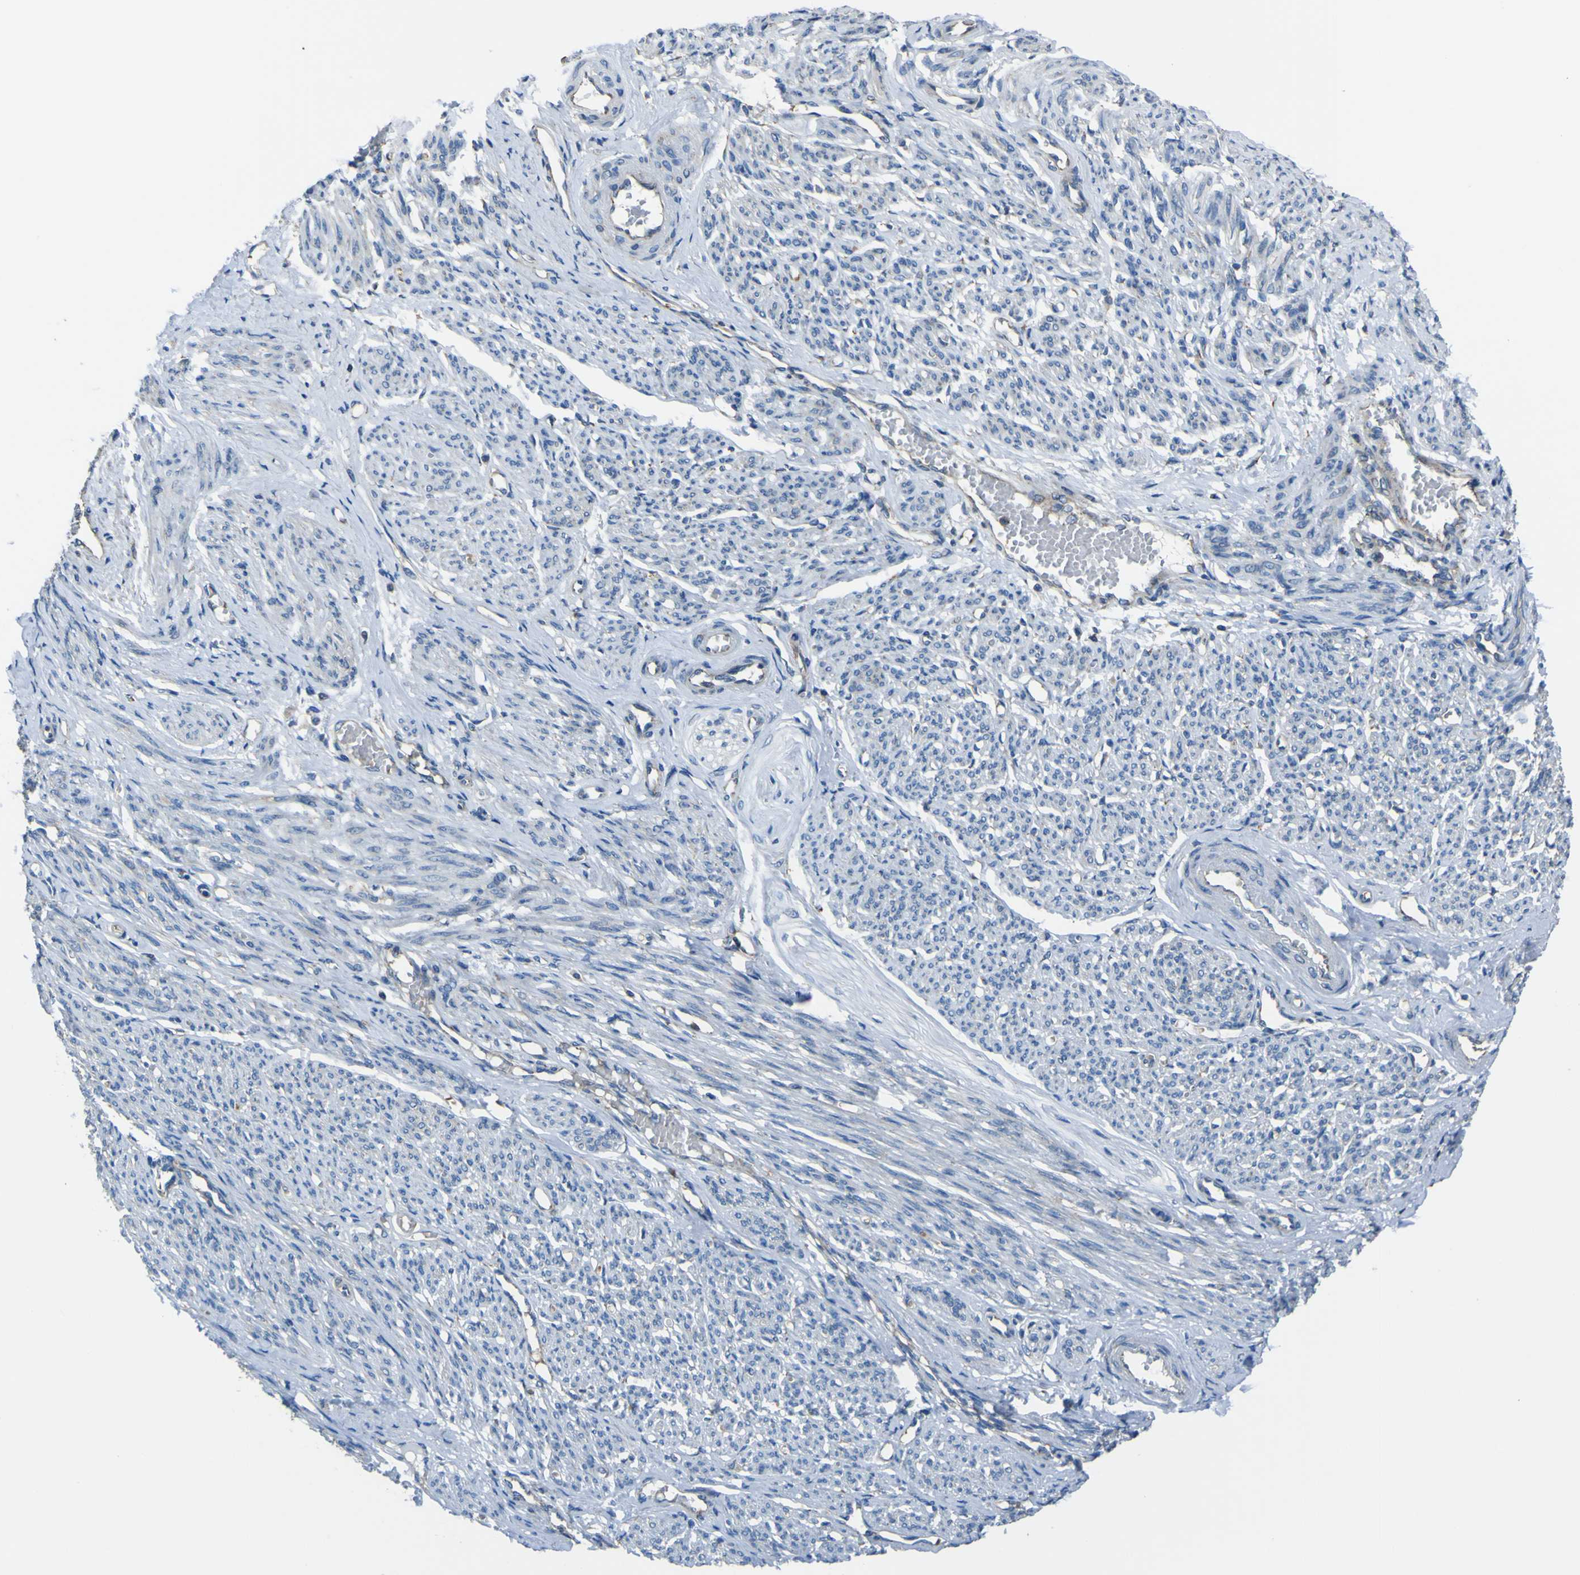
{"staining": {"intensity": "negative", "quantity": "none", "location": "none"}, "tissue": "smooth muscle", "cell_type": "Smooth muscle cells", "image_type": "normal", "snomed": [{"axis": "morphology", "description": "Normal tissue, NOS"}, {"axis": "topography", "description": "Smooth muscle"}], "caption": "Image shows no protein staining in smooth muscle cells of benign smooth muscle.", "gene": "STIM1", "patient": {"sex": "female", "age": 65}}